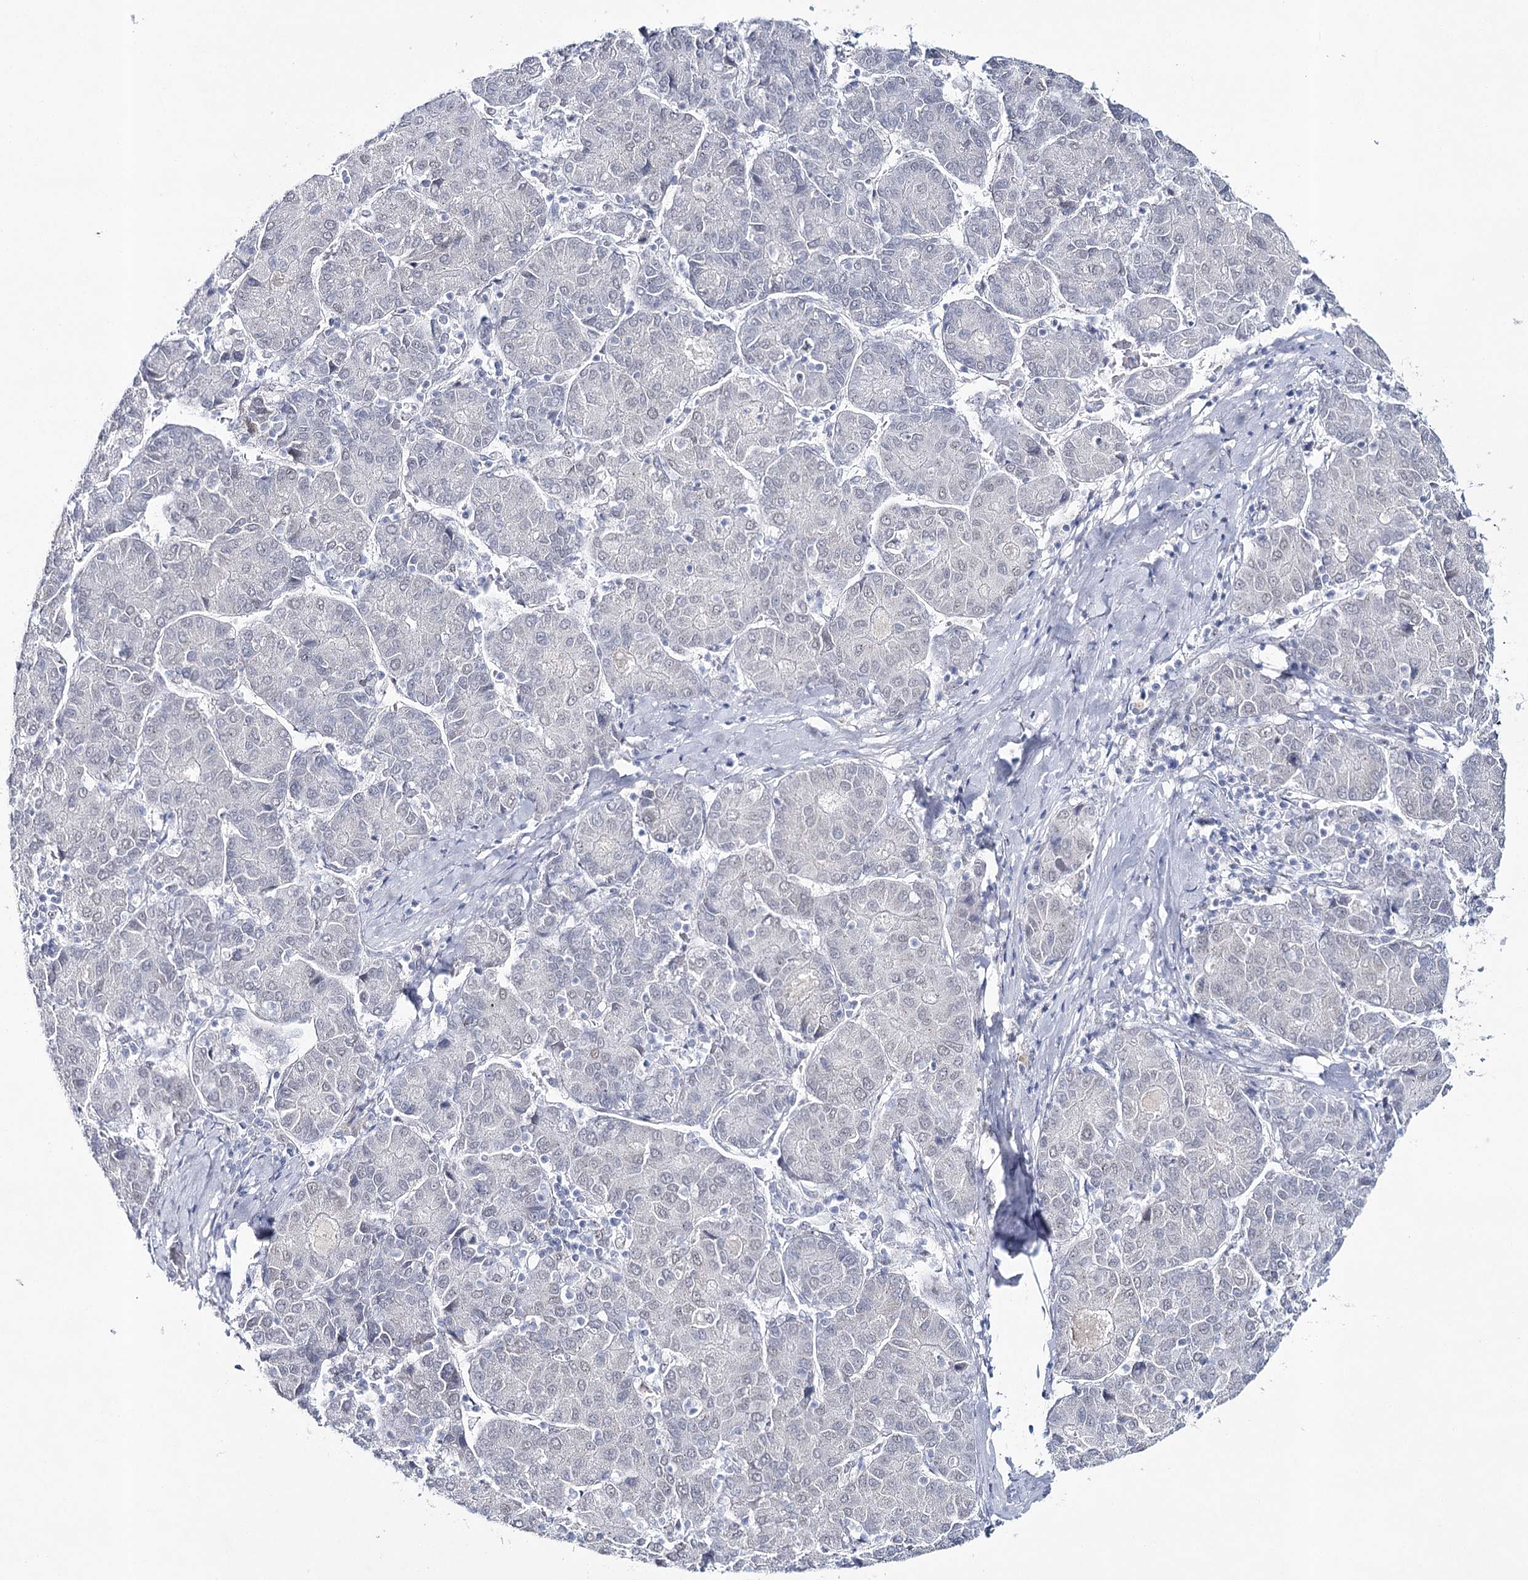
{"staining": {"intensity": "negative", "quantity": "none", "location": "none"}, "tissue": "liver cancer", "cell_type": "Tumor cells", "image_type": "cancer", "snomed": [{"axis": "morphology", "description": "Carcinoma, Hepatocellular, NOS"}, {"axis": "topography", "description": "Liver"}], "caption": "Immunohistochemistry of human liver cancer displays no expression in tumor cells. (IHC, brightfield microscopy, high magnification).", "gene": "ZC3H8", "patient": {"sex": "male", "age": 65}}